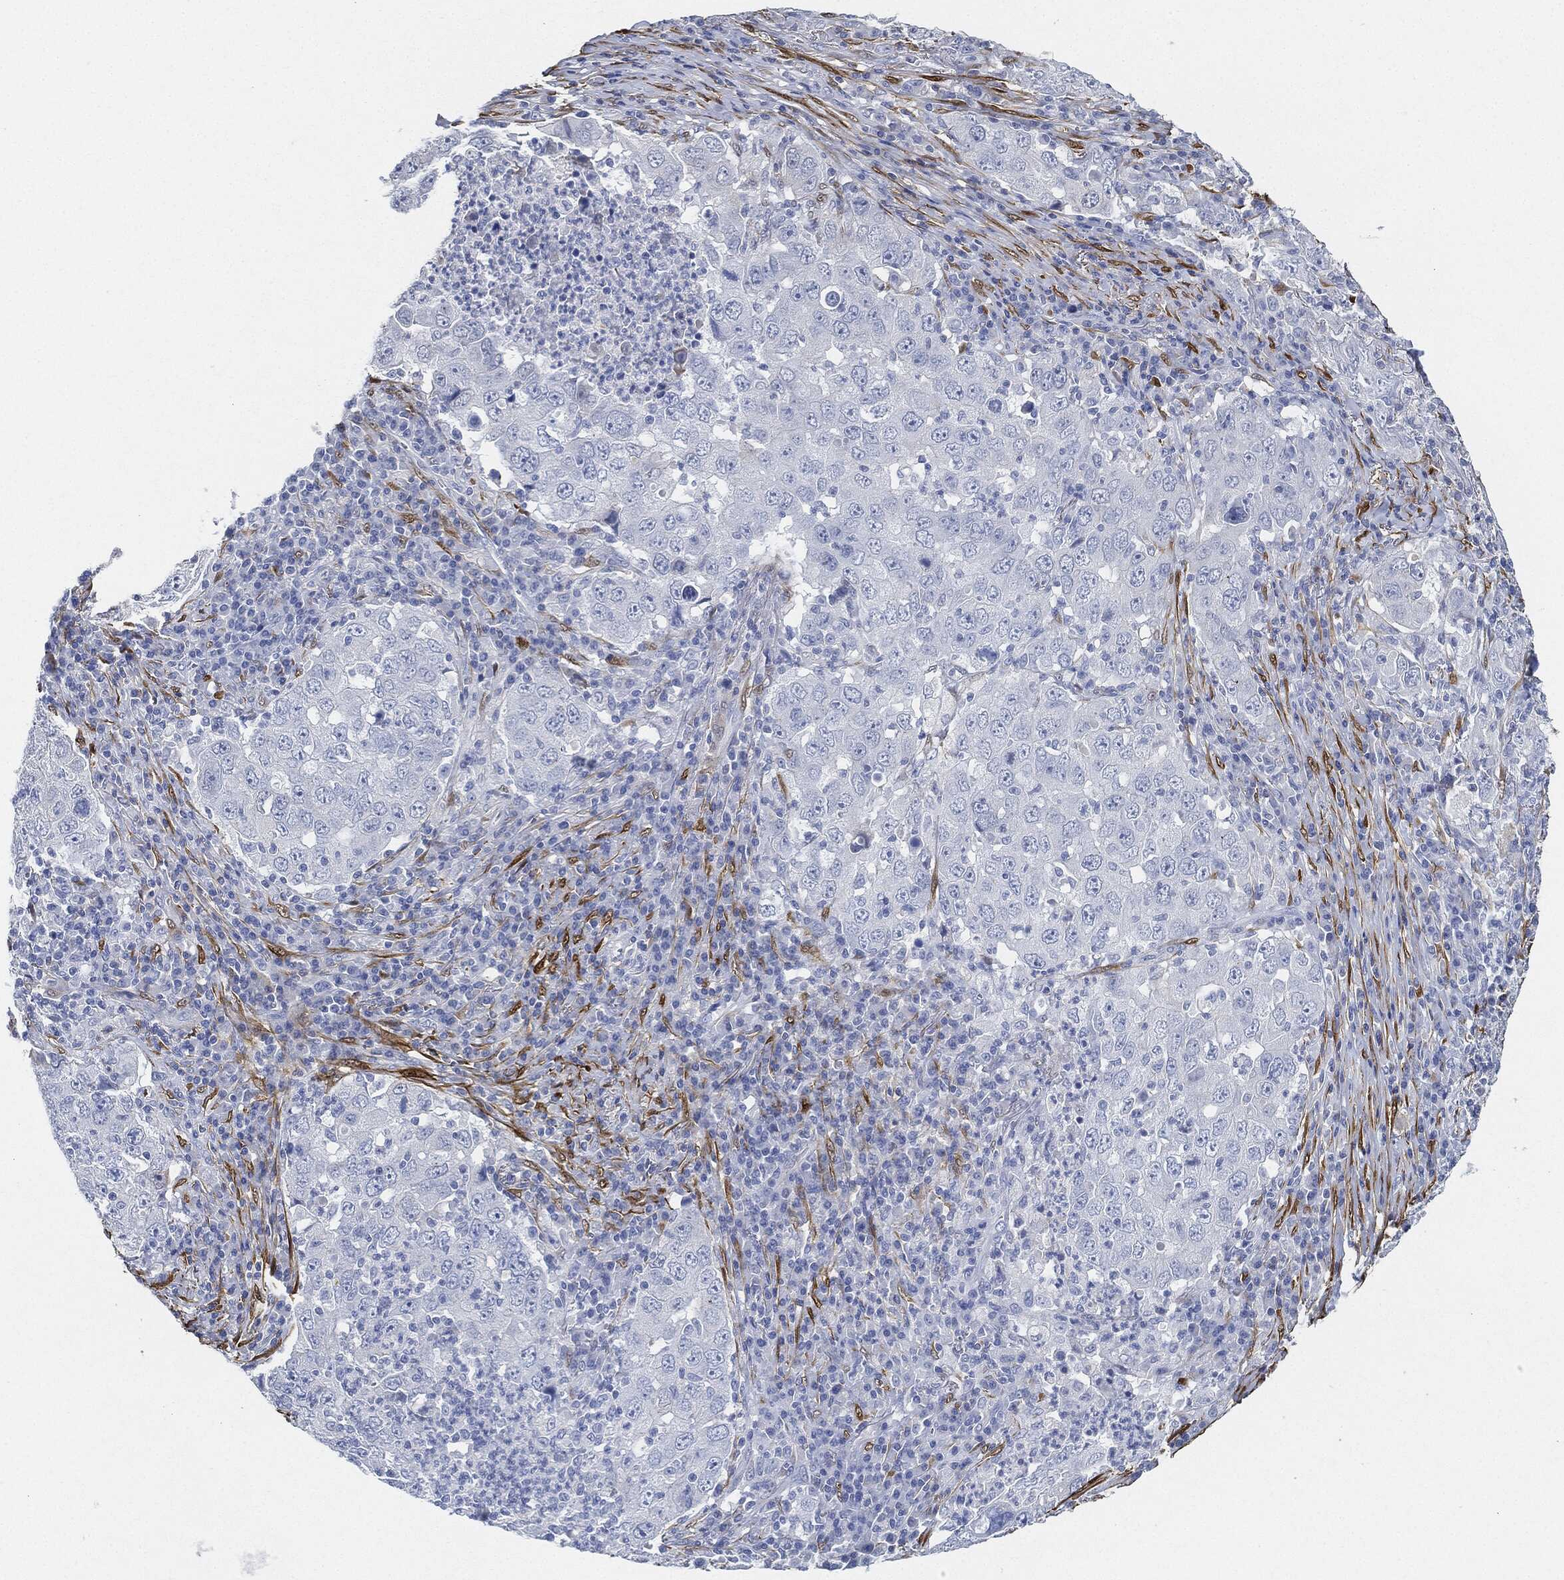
{"staining": {"intensity": "negative", "quantity": "none", "location": "none"}, "tissue": "lung cancer", "cell_type": "Tumor cells", "image_type": "cancer", "snomed": [{"axis": "morphology", "description": "Adenocarcinoma, NOS"}, {"axis": "topography", "description": "Lung"}], "caption": "Immunohistochemistry image of neoplastic tissue: lung cancer (adenocarcinoma) stained with DAB displays no significant protein expression in tumor cells. (DAB (3,3'-diaminobenzidine) immunohistochemistry (IHC) visualized using brightfield microscopy, high magnification).", "gene": "TAGLN", "patient": {"sex": "male", "age": 73}}